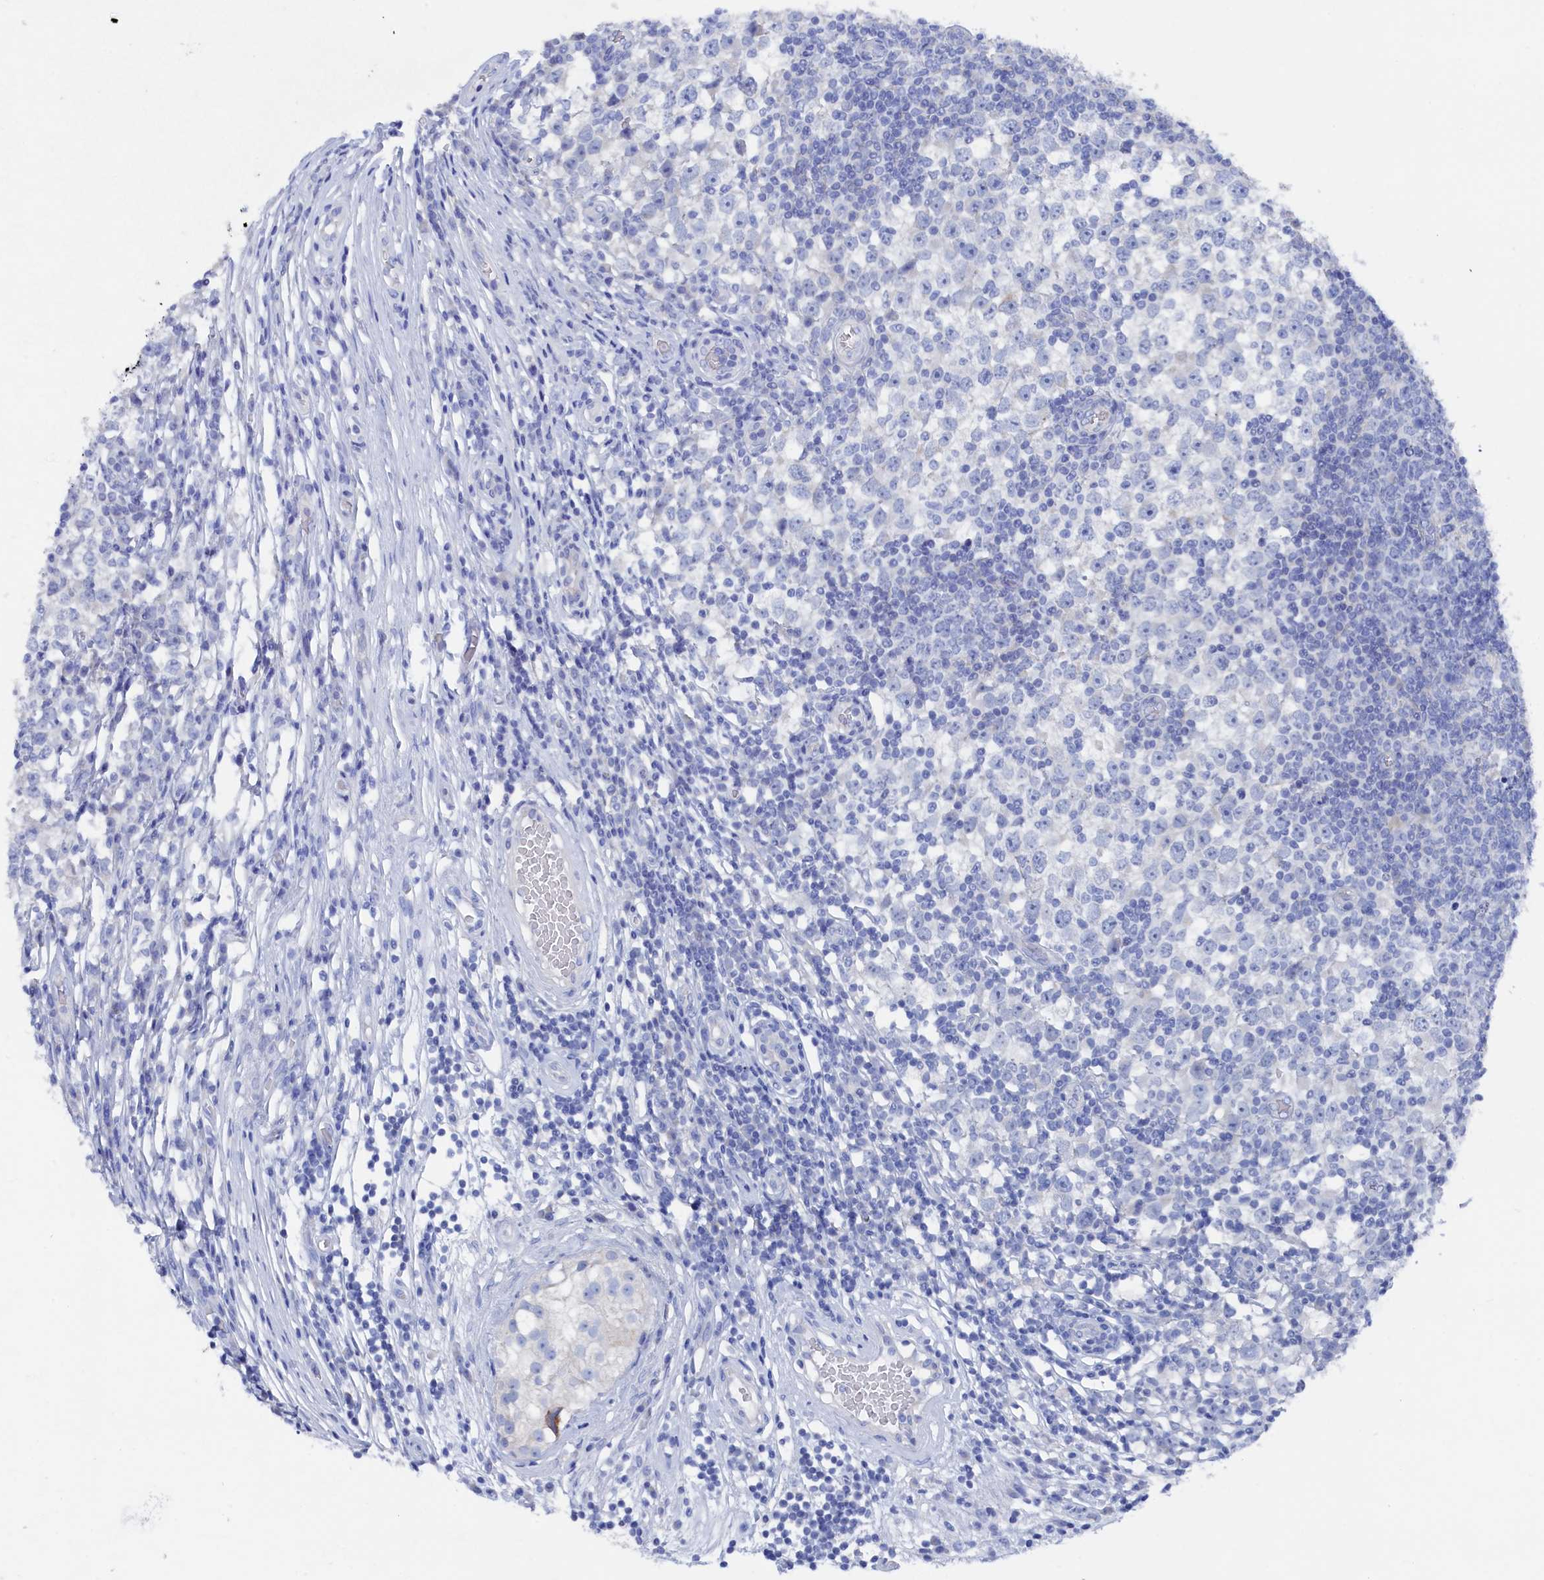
{"staining": {"intensity": "negative", "quantity": "none", "location": "none"}, "tissue": "testis cancer", "cell_type": "Tumor cells", "image_type": "cancer", "snomed": [{"axis": "morphology", "description": "Seminoma, NOS"}, {"axis": "topography", "description": "Testis"}], "caption": "Tumor cells show no significant protein staining in seminoma (testis).", "gene": "TMOD2", "patient": {"sex": "male", "age": 65}}